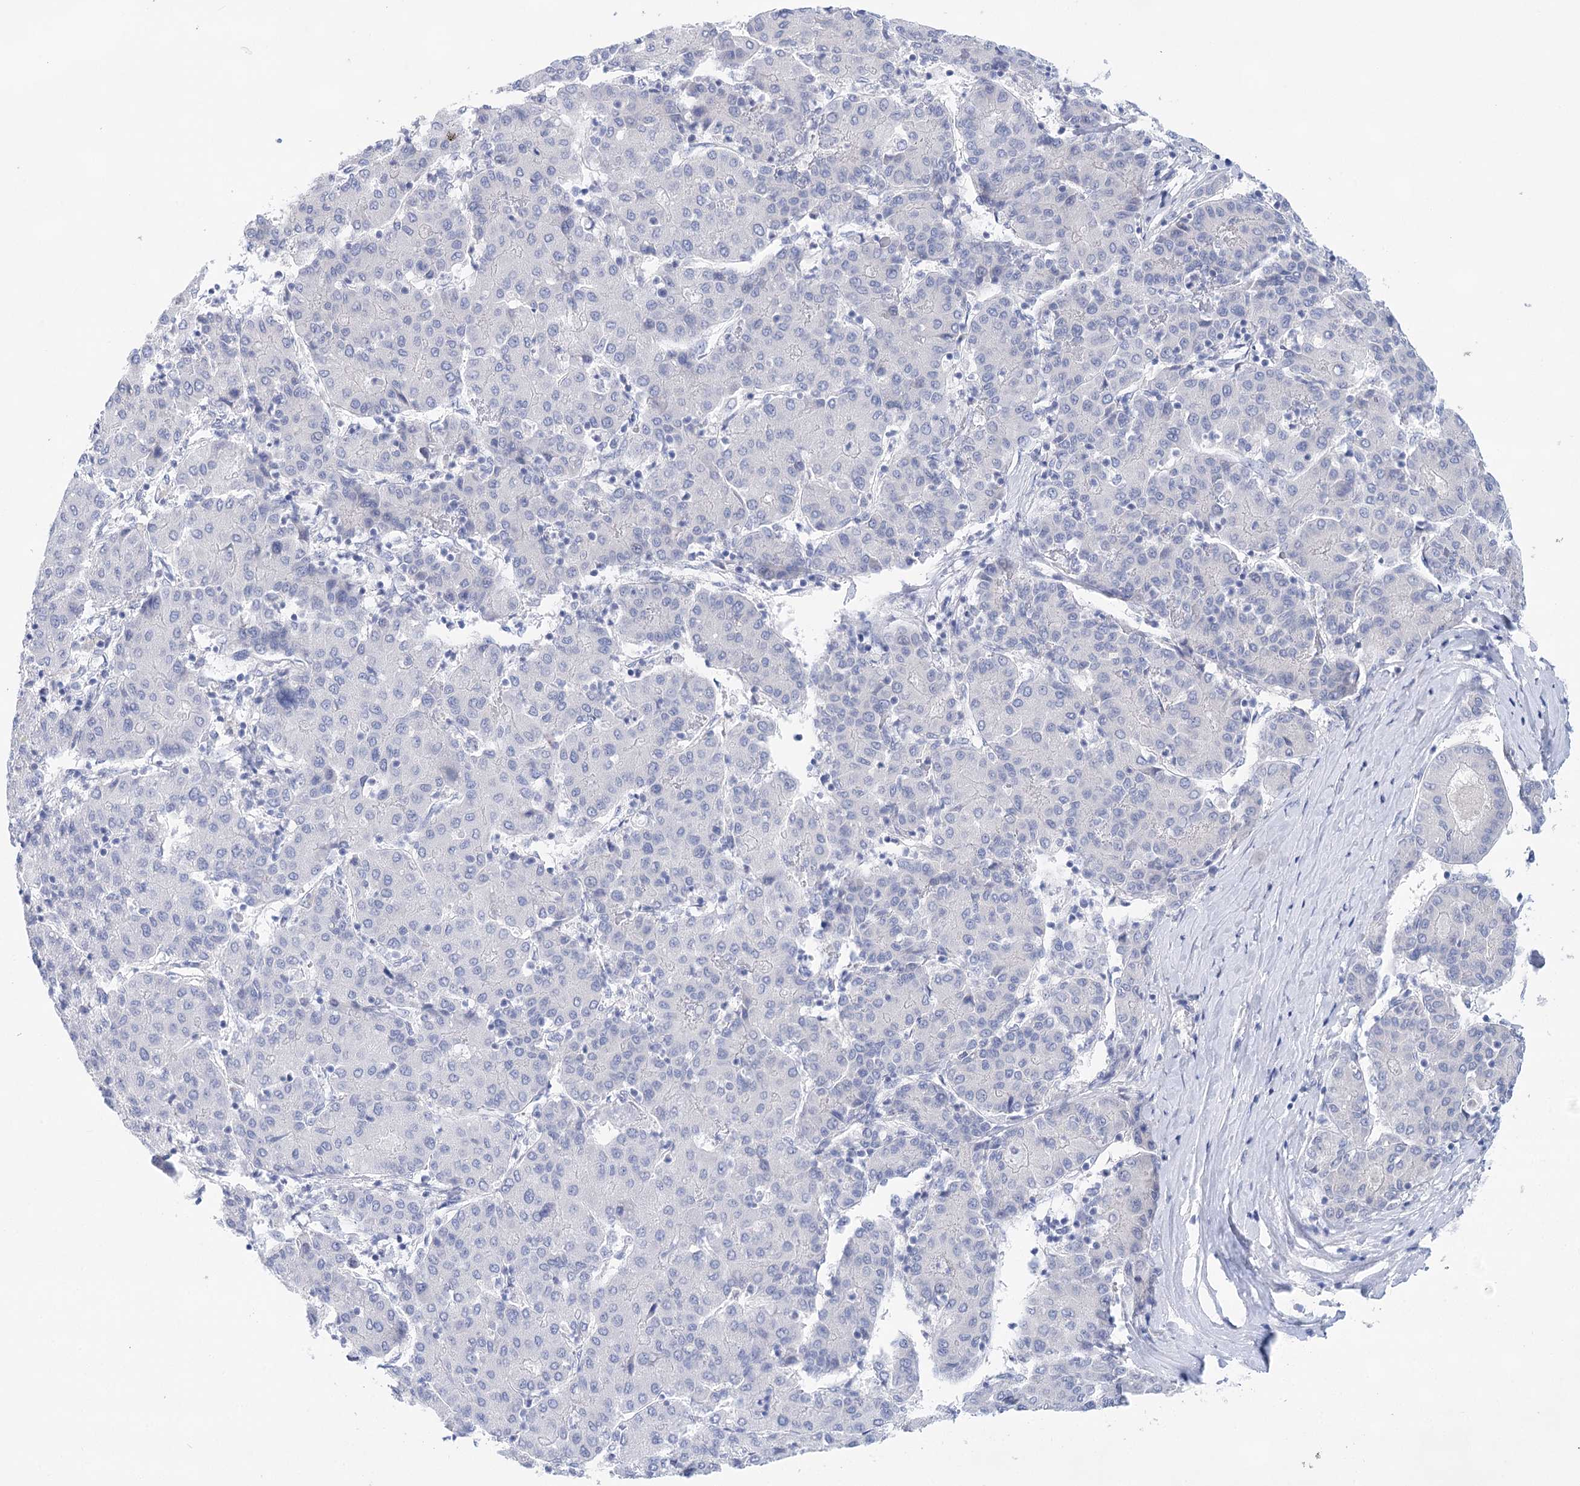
{"staining": {"intensity": "negative", "quantity": "none", "location": "none"}, "tissue": "liver cancer", "cell_type": "Tumor cells", "image_type": "cancer", "snomed": [{"axis": "morphology", "description": "Carcinoma, Hepatocellular, NOS"}, {"axis": "topography", "description": "Liver"}], "caption": "There is no significant positivity in tumor cells of liver cancer (hepatocellular carcinoma).", "gene": "LALBA", "patient": {"sex": "male", "age": 65}}